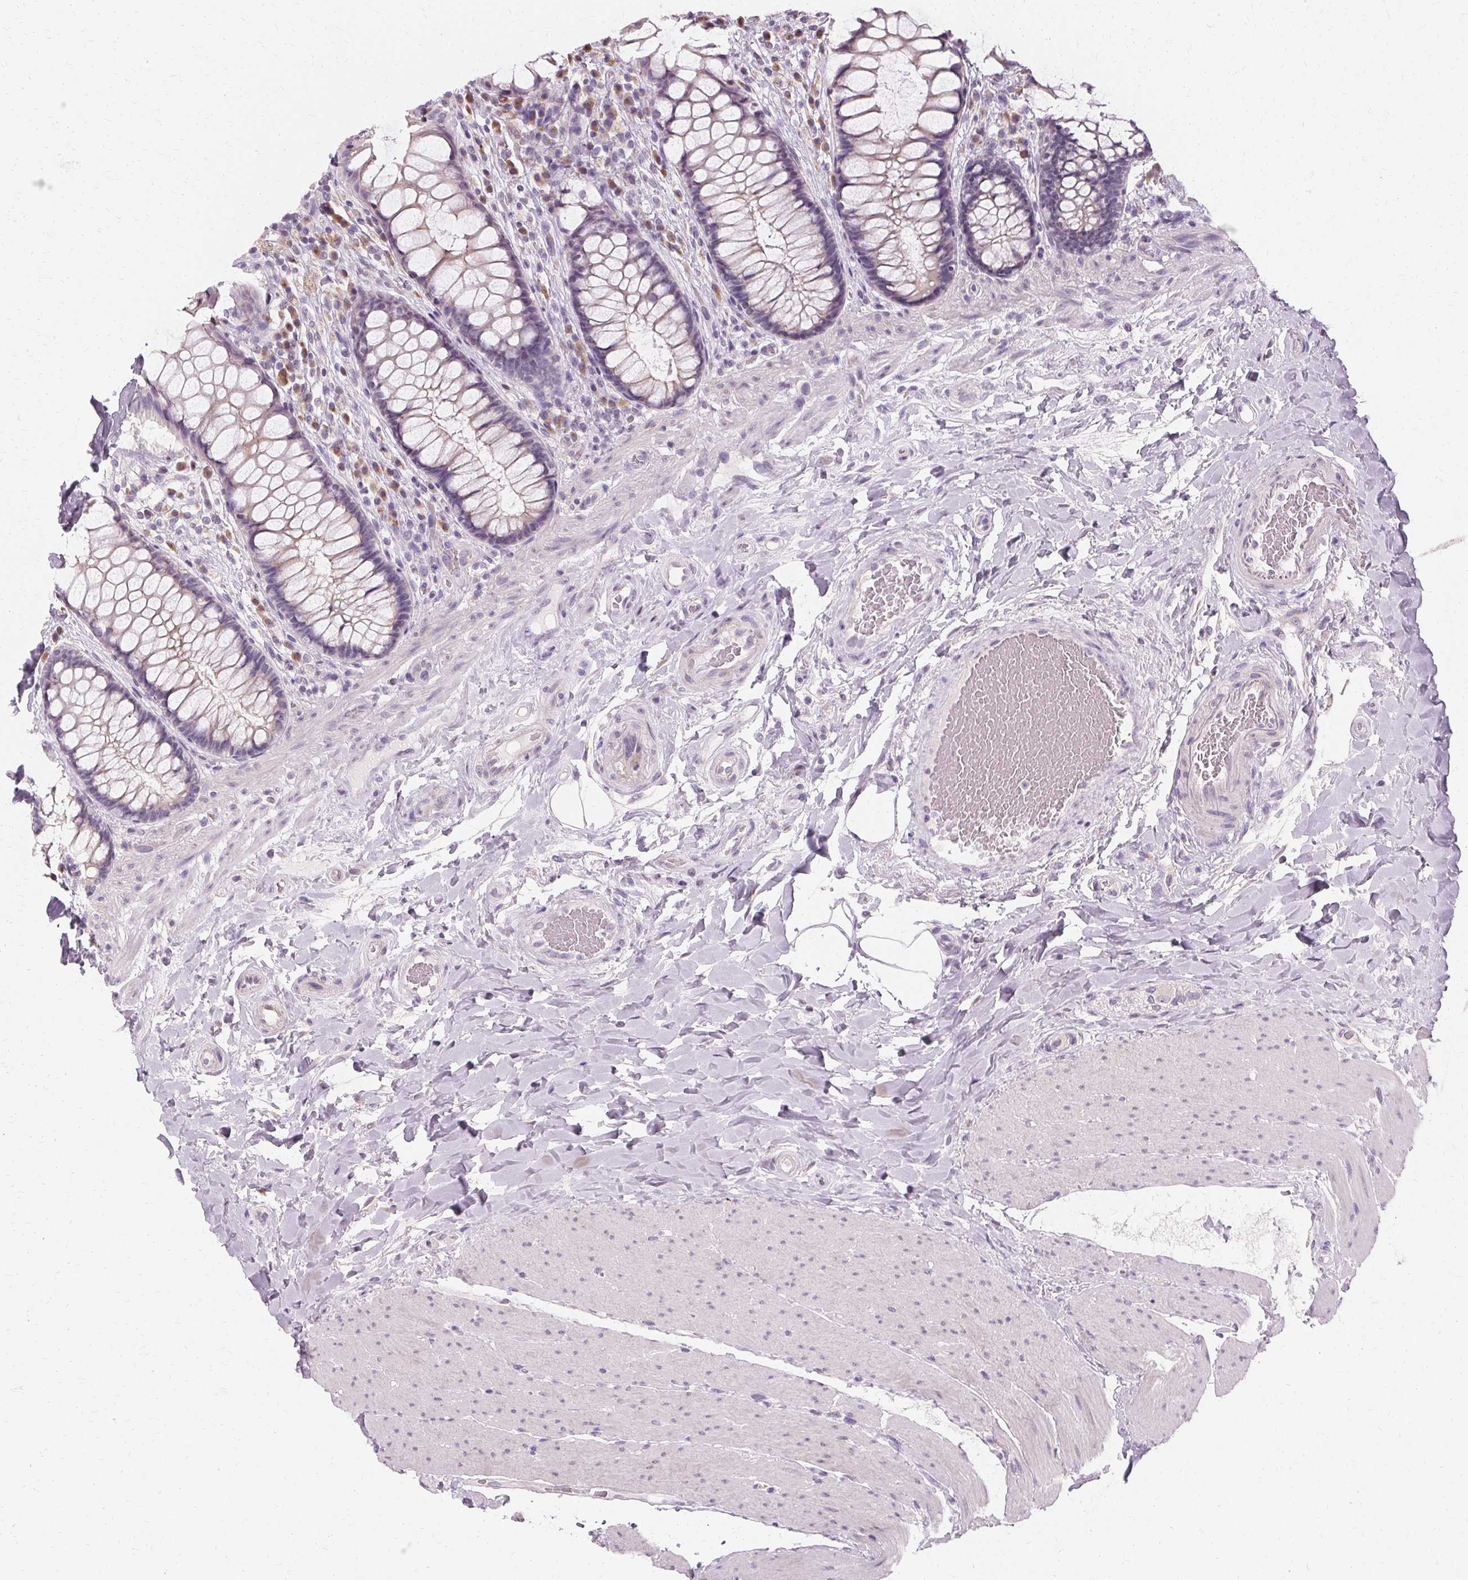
{"staining": {"intensity": "negative", "quantity": "none", "location": "none"}, "tissue": "rectum", "cell_type": "Glandular cells", "image_type": "normal", "snomed": [{"axis": "morphology", "description": "Normal tissue, NOS"}, {"axis": "topography", "description": "Rectum"}], "caption": "Micrograph shows no significant protein staining in glandular cells of unremarkable rectum. (Stains: DAB immunohistochemistry with hematoxylin counter stain, Microscopy: brightfield microscopy at high magnification).", "gene": "FCRL3", "patient": {"sex": "female", "age": 58}}